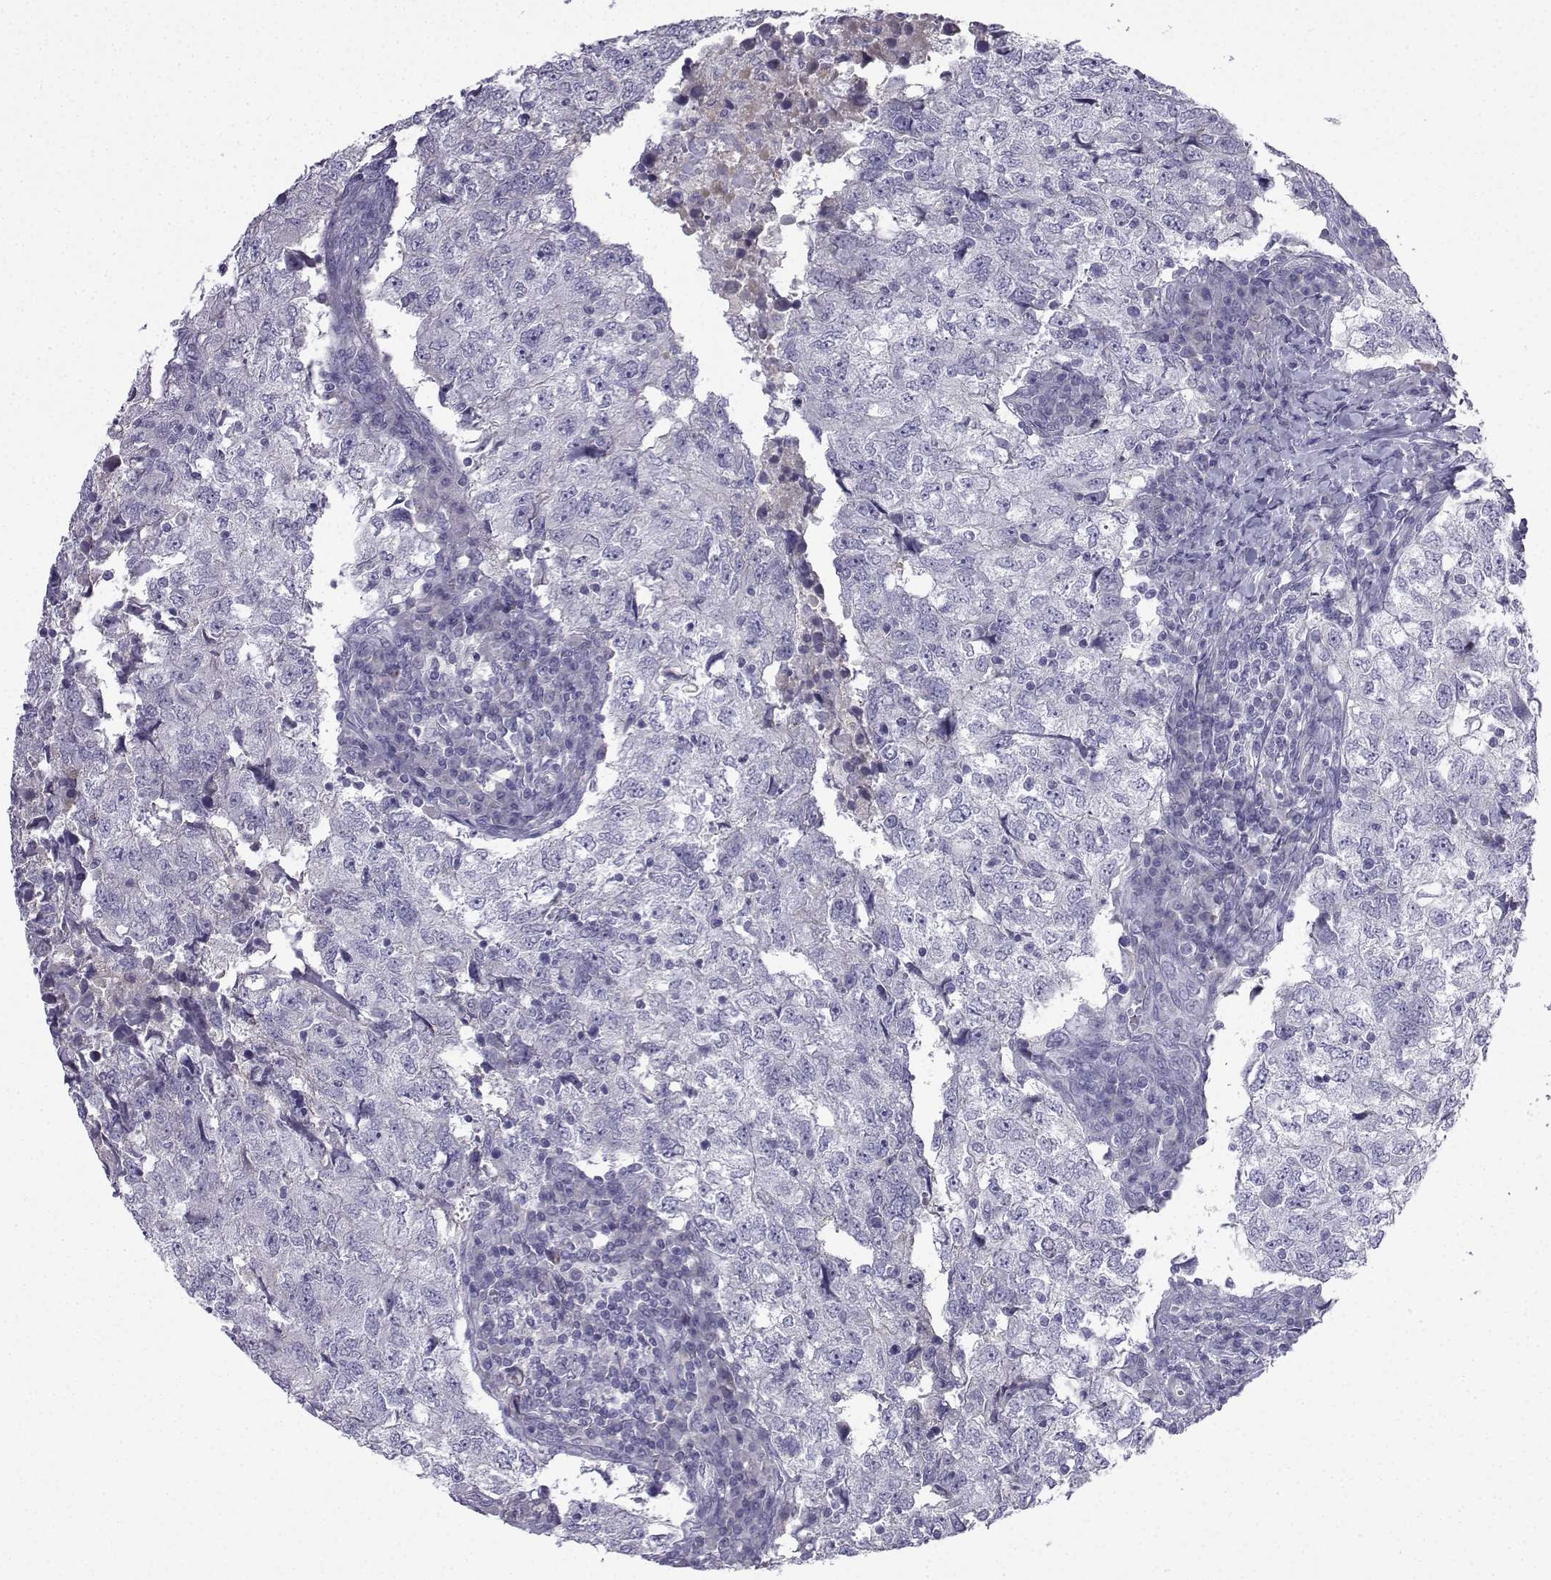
{"staining": {"intensity": "negative", "quantity": "none", "location": "none"}, "tissue": "breast cancer", "cell_type": "Tumor cells", "image_type": "cancer", "snomed": [{"axis": "morphology", "description": "Duct carcinoma"}, {"axis": "topography", "description": "Breast"}], "caption": "This micrograph is of breast intraductal carcinoma stained with immunohistochemistry to label a protein in brown with the nuclei are counter-stained blue. There is no staining in tumor cells.", "gene": "SPACA7", "patient": {"sex": "female", "age": 30}}